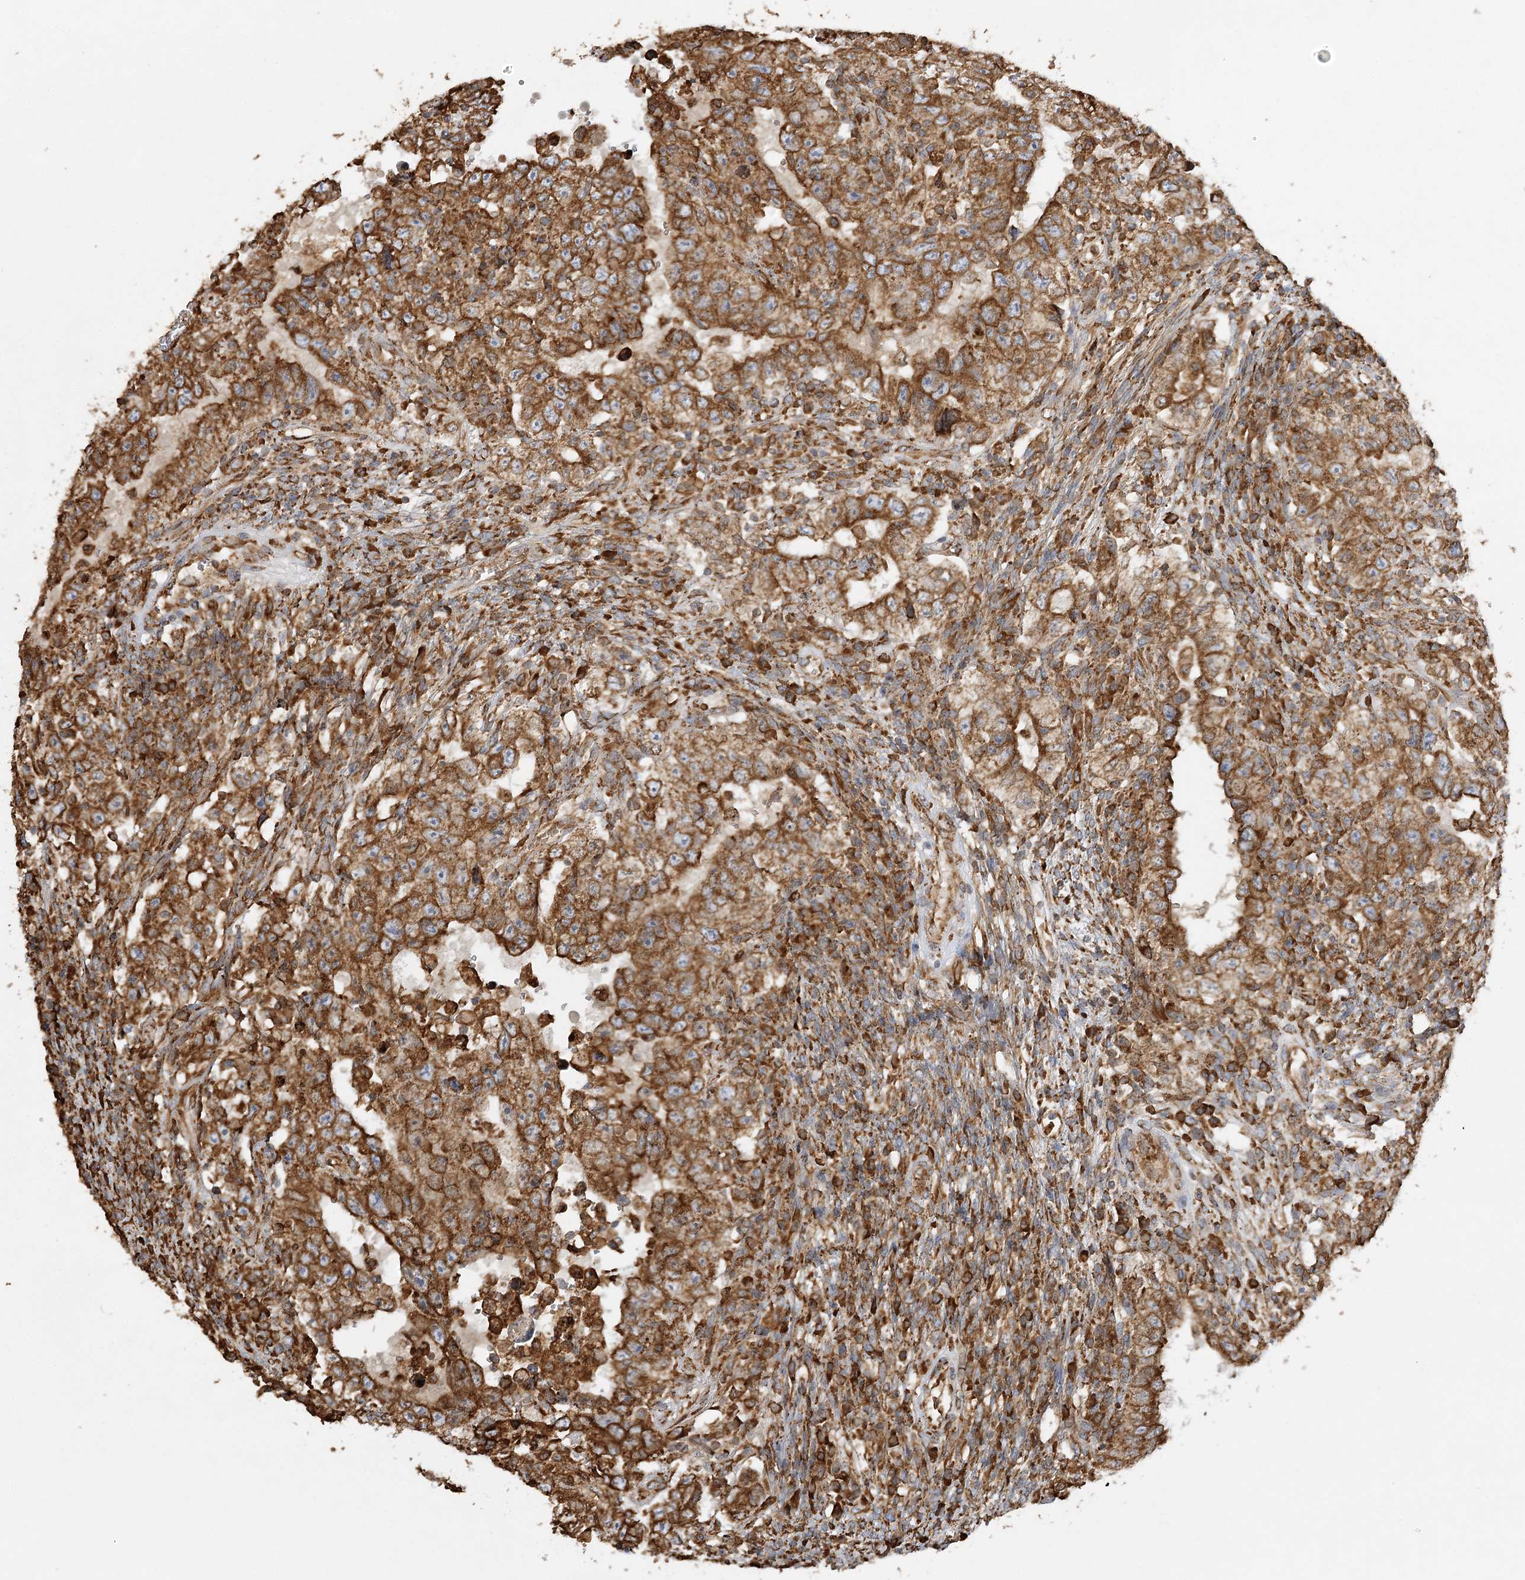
{"staining": {"intensity": "strong", "quantity": ">75%", "location": "cytoplasmic/membranous"}, "tissue": "testis cancer", "cell_type": "Tumor cells", "image_type": "cancer", "snomed": [{"axis": "morphology", "description": "Carcinoma, Embryonal, NOS"}, {"axis": "topography", "description": "Testis"}], "caption": "Human testis embryonal carcinoma stained with a protein marker displays strong staining in tumor cells.", "gene": "ACAP2", "patient": {"sex": "male", "age": 26}}